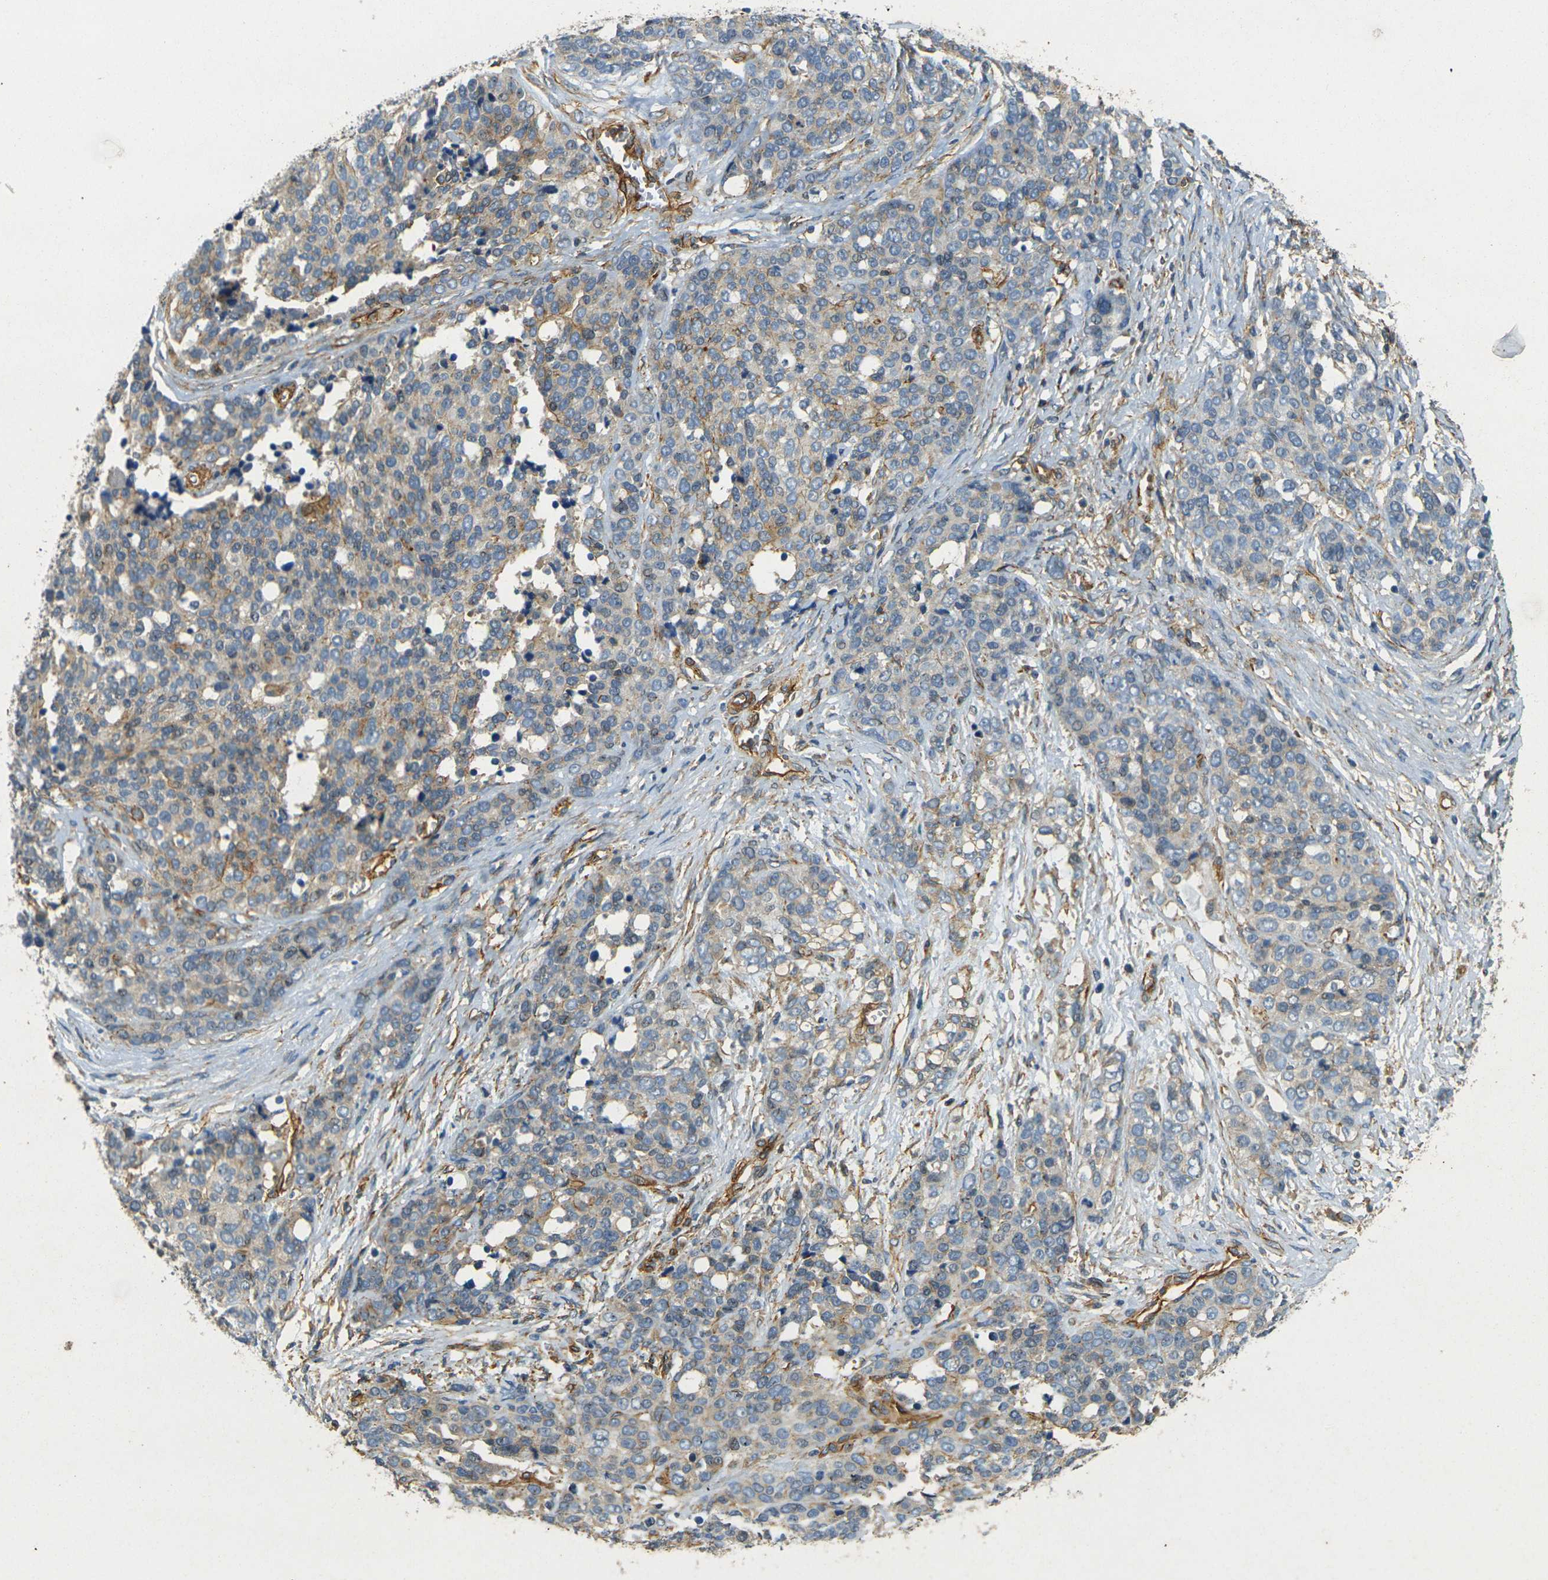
{"staining": {"intensity": "moderate", "quantity": "<25%", "location": "cytoplasmic/membranous"}, "tissue": "ovarian cancer", "cell_type": "Tumor cells", "image_type": "cancer", "snomed": [{"axis": "morphology", "description": "Cystadenocarcinoma, serous, NOS"}, {"axis": "topography", "description": "Ovary"}], "caption": "Ovarian cancer was stained to show a protein in brown. There is low levels of moderate cytoplasmic/membranous expression in approximately <25% of tumor cells.", "gene": "EPHA7", "patient": {"sex": "female", "age": 44}}